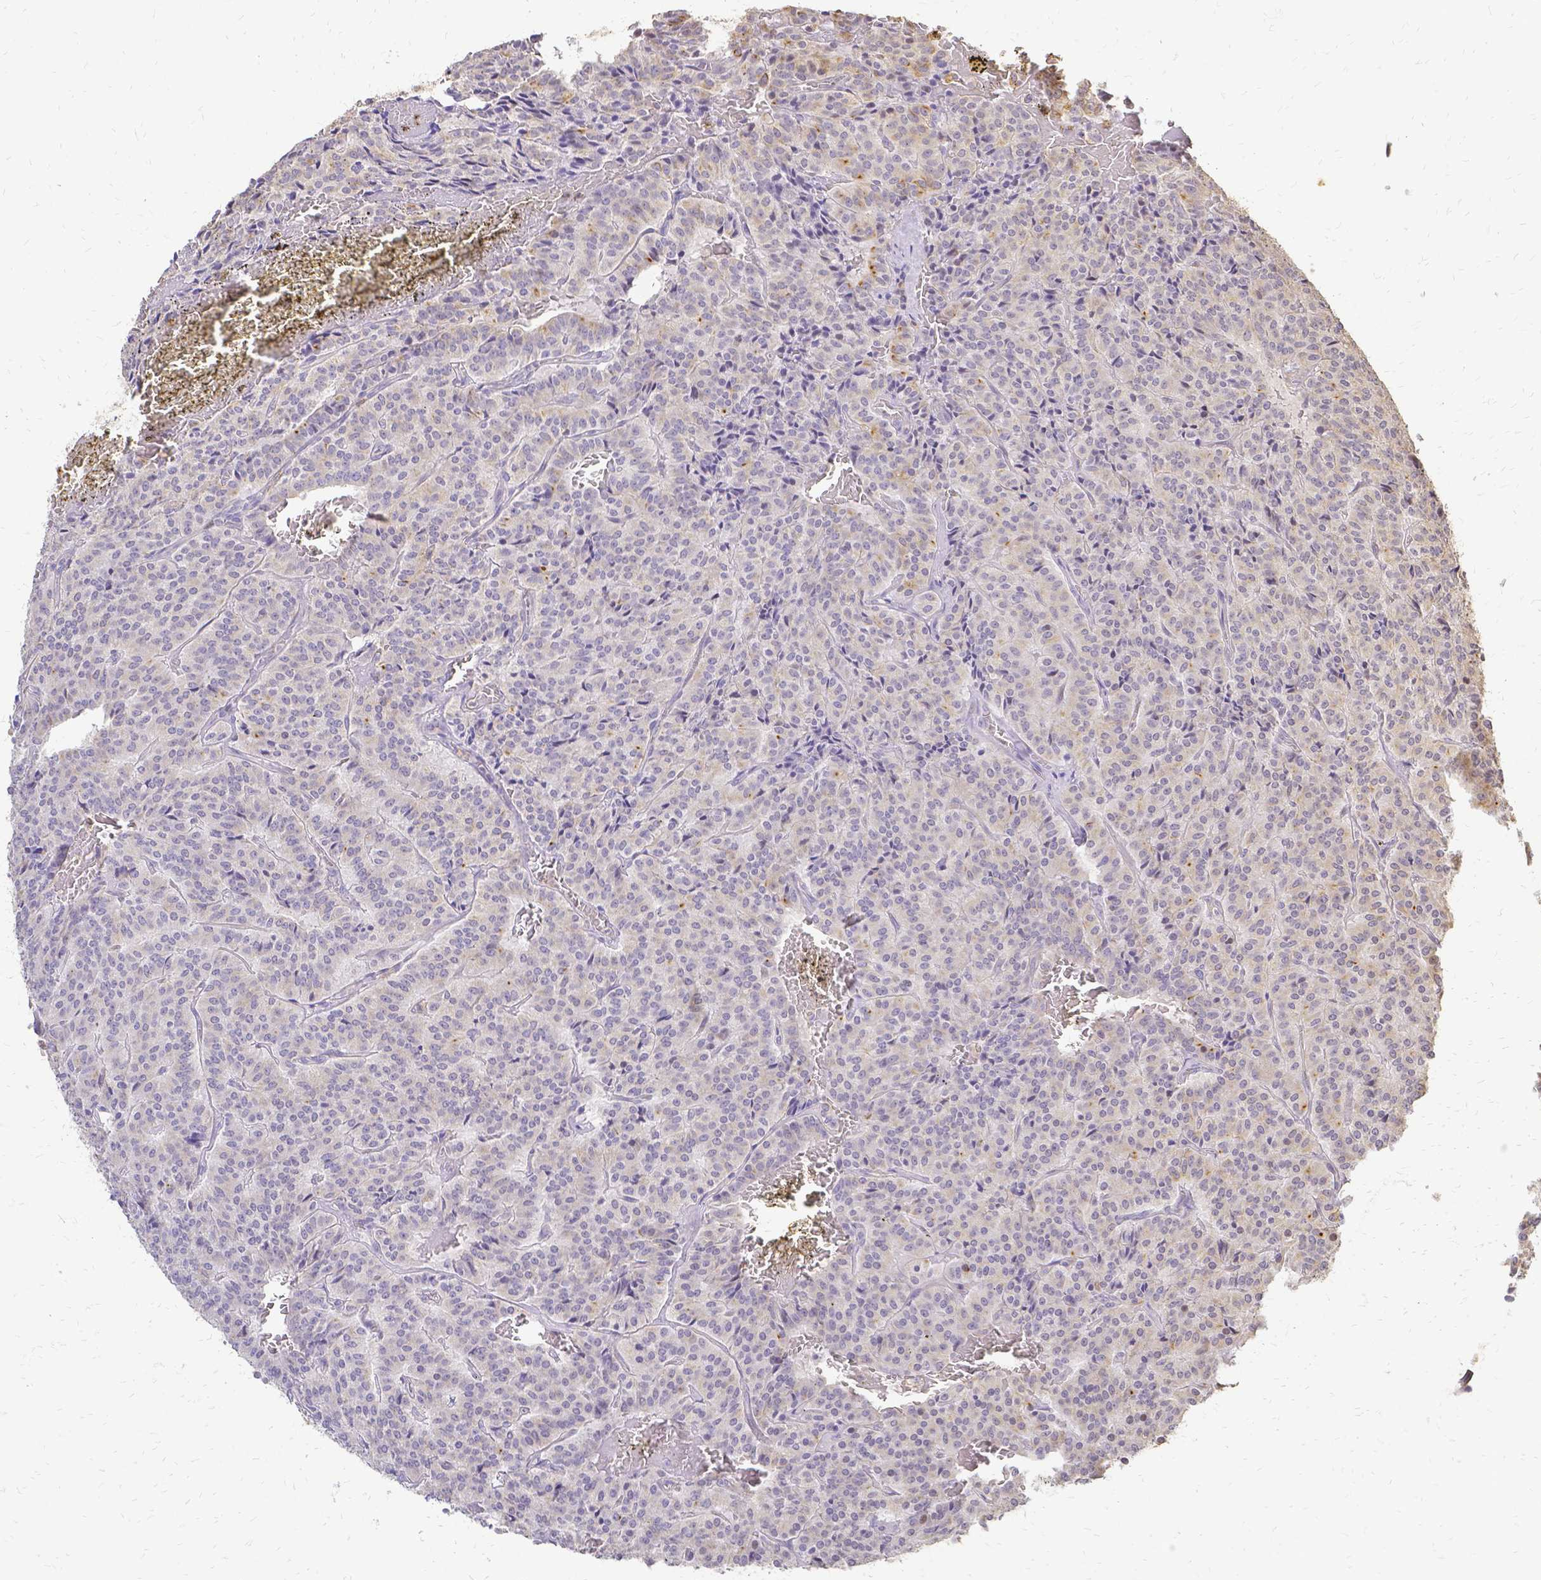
{"staining": {"intensity": "negative", "quantity": "none", "location": "none"}, "tissue": "carcinoid", "cell_type": "Tumor cells", "image_type": "cancer", "snomed": [{"axis": "morphology", "description": "Carcinoid, malignant, NOS"}, {"axis": "topography", "description": "Lung"}], "caption": "High magnification brightfield microscopy of malignant carcinoid stained with DAB (brown) and counterstained with hematoxylin (blue): tumor cells show no significant staining.", "gene": "CIB1", "patient": {"sex": "male", "age": 70}}